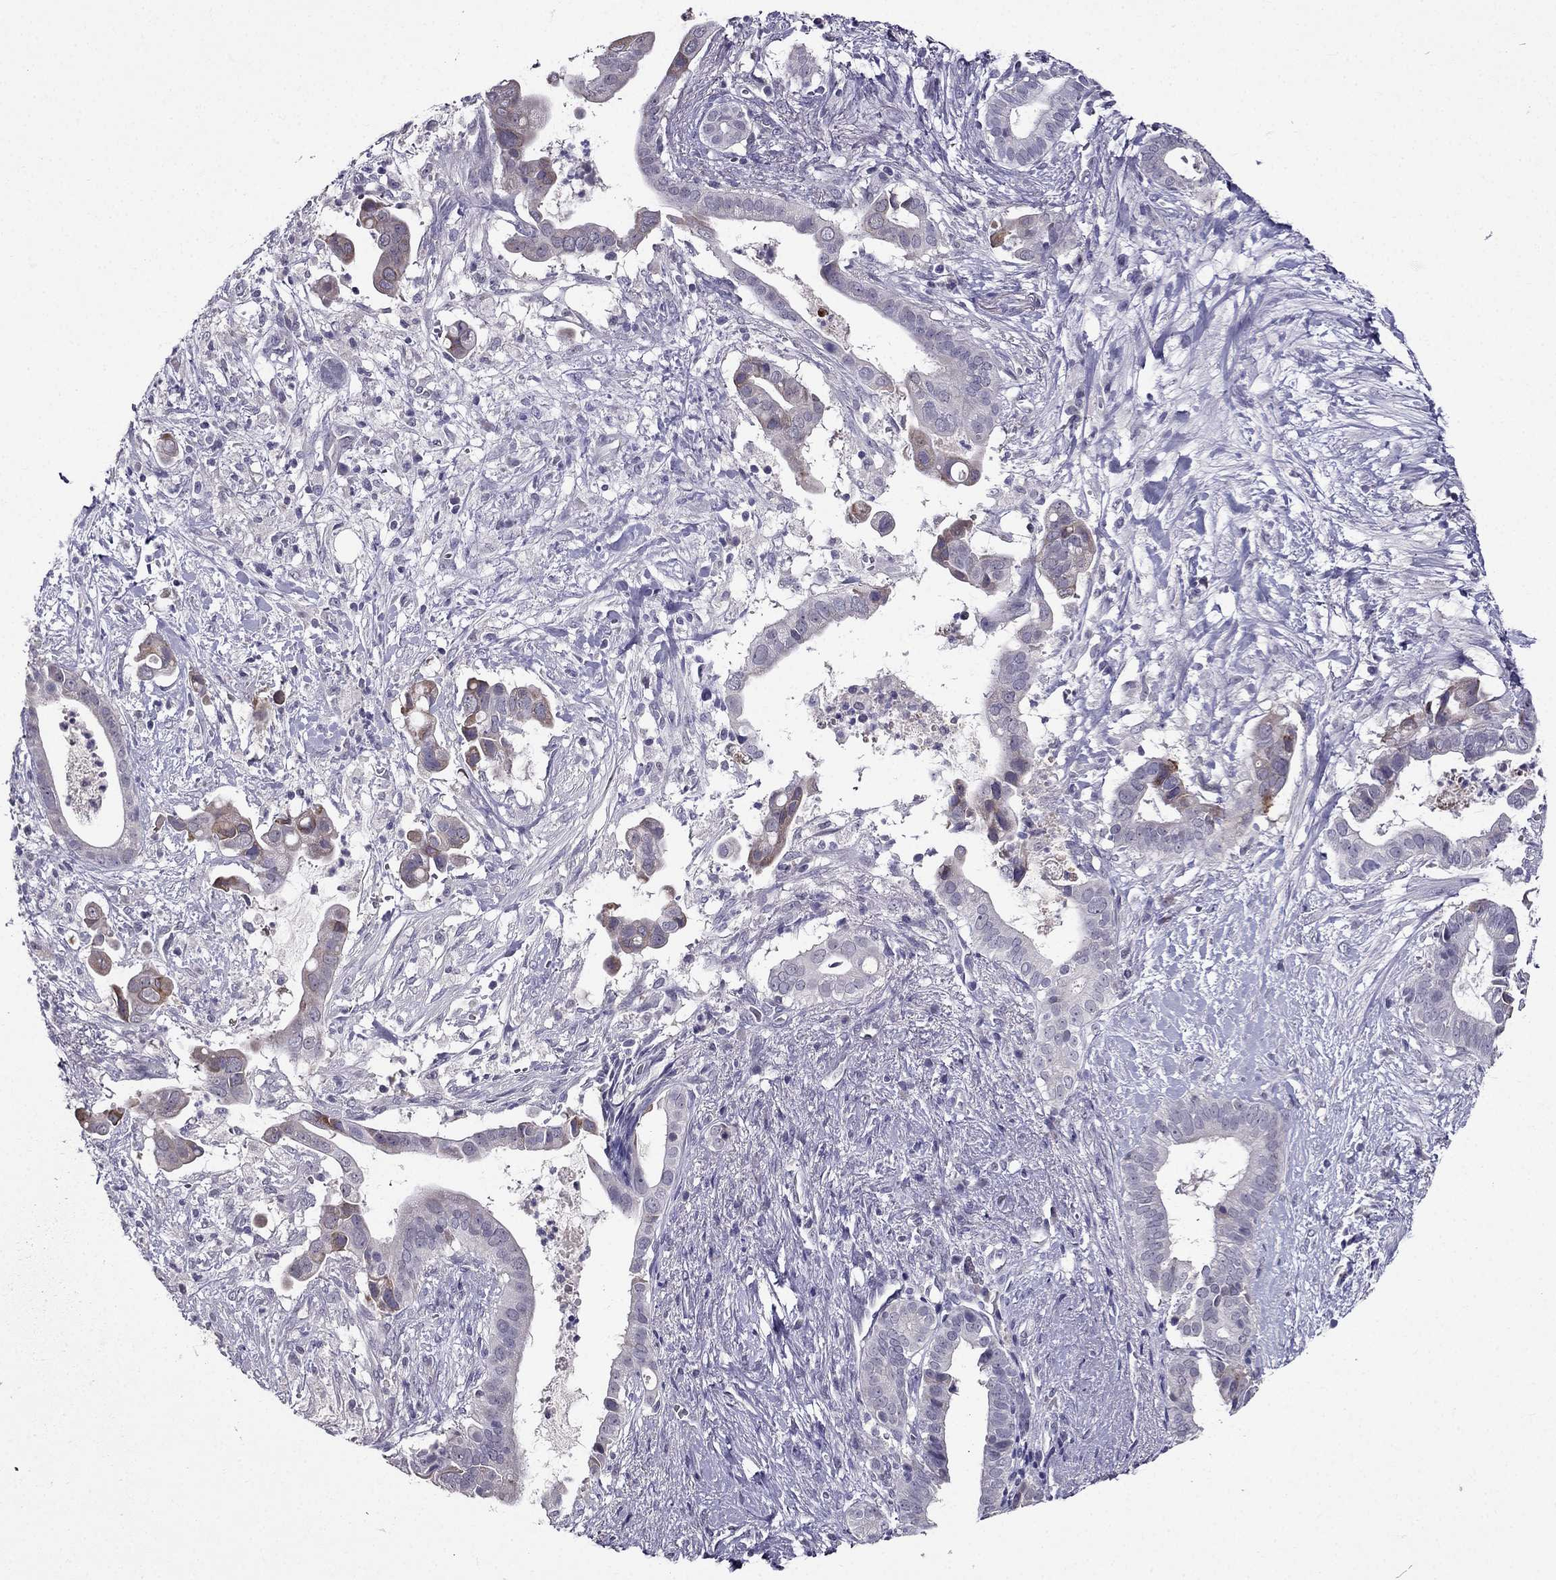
{"staining": {"intensity": "negative", "quantity": "none", "location": "none"}, "tissue": "pancreatic cancer", "cell_type": "Tumor cells", "image_type": "cancer", "snomed": [{"axis": "morphology", "description": "Adenocarcinoma, NOS"}, {"axis": "topography", "description": "Pancreas"}], "caption": "The histopathology image exhibits no staining of tumor cells in pancreatic cancer. (Stains: DAB IHC with hematoxylin counter stain, Microscopy: brightfield microscopy at high magnification).", "gene": "DUSP15", "patient": {"sex": "male", "age": 61}}